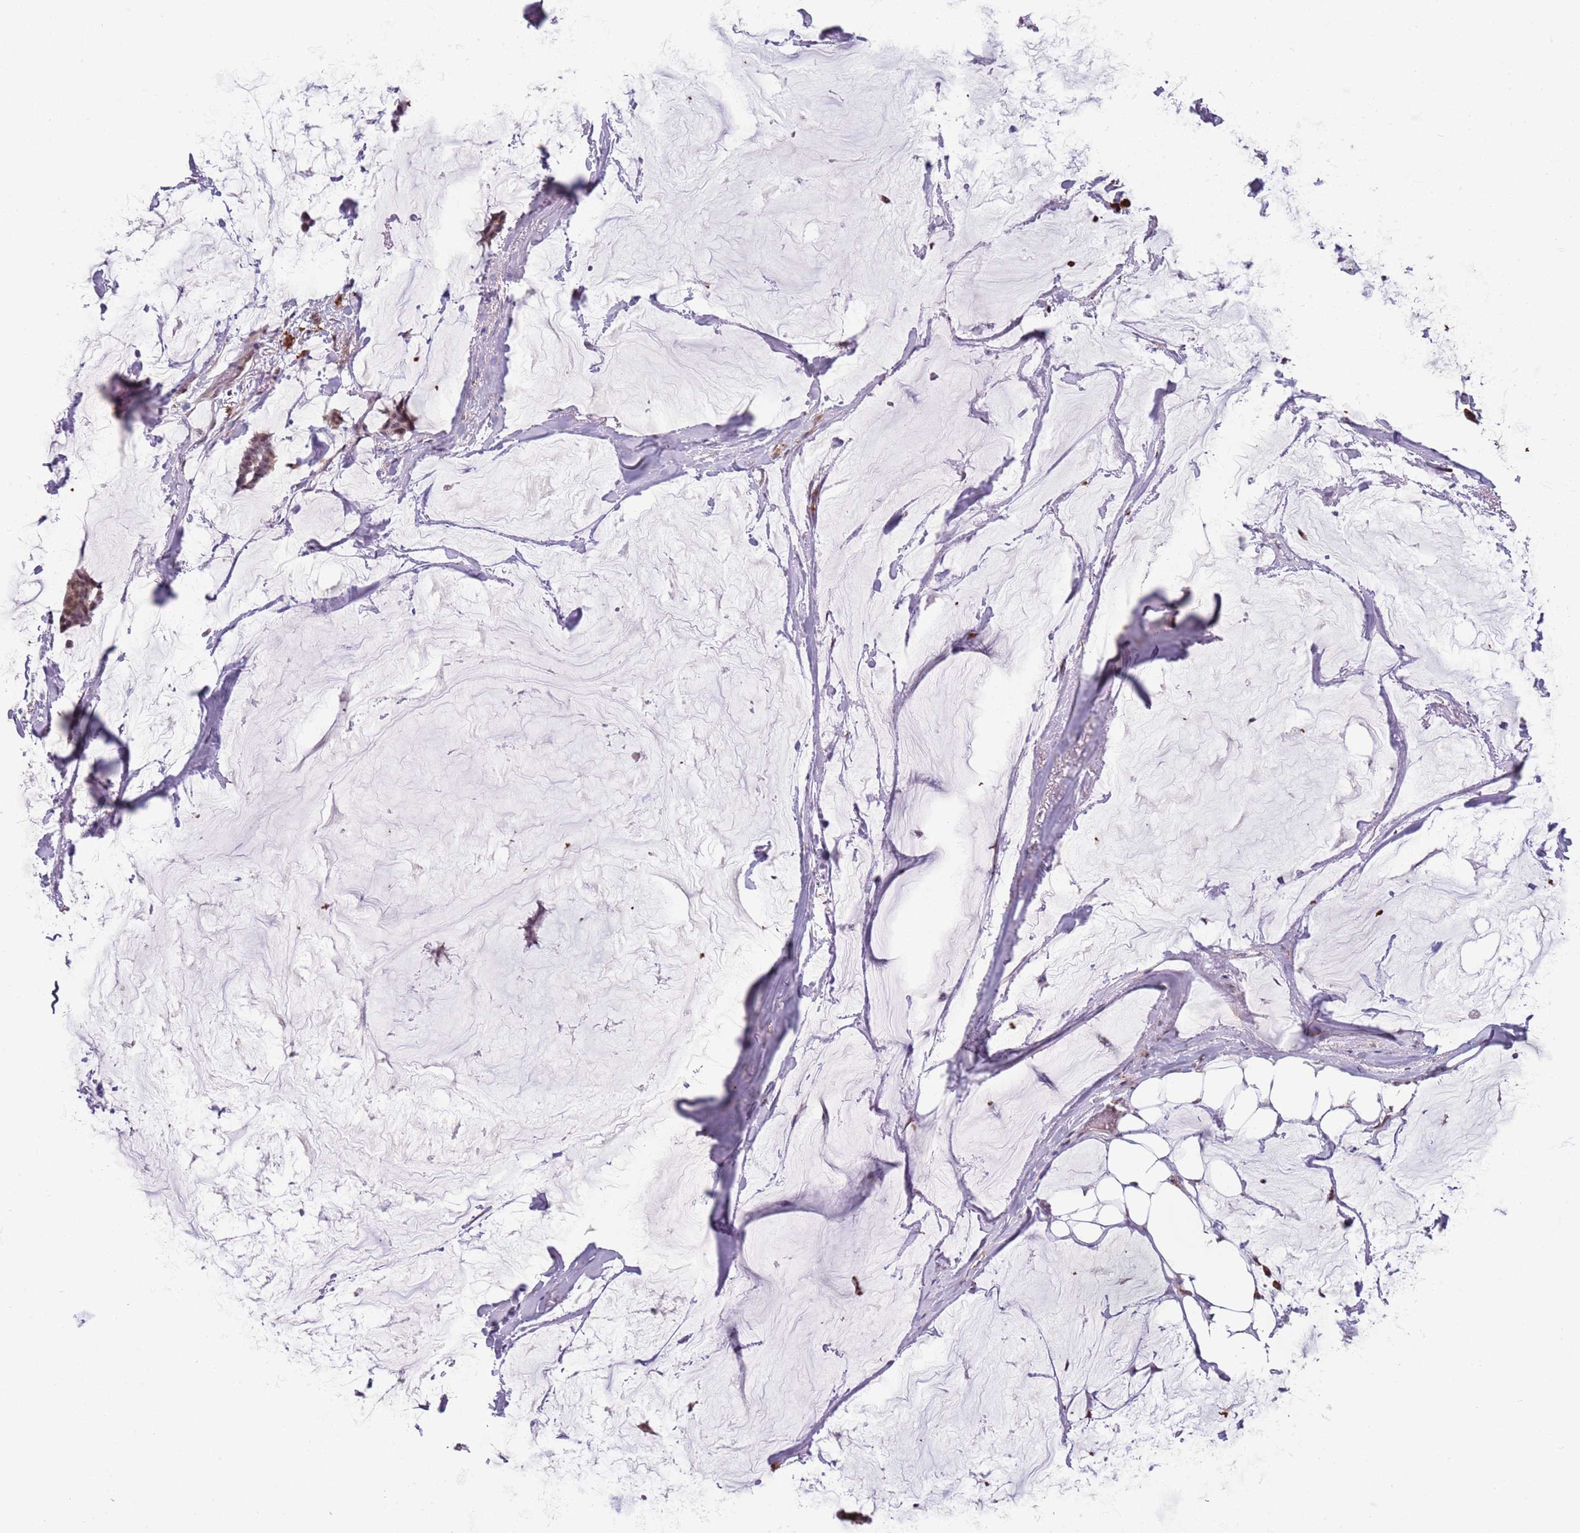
{"staining": {"intensity": "moderate", "quantity": ">75%", "location": "cytoplasmic/membranous,nuclear"}, "tissue": "breast cancer", "cell_type": "Tumor cells", "image_type": "cancer", "snomed": [{"axis": "morphology", "description": "Duct carcinoma"}, {"axis": "topography", "description": "Breast"}], "caption": "This histopathology image shows IHC staining of breast cancer, with medium moderate cytoplasmic/membranous and nuclear expression in about >75% of tumor cells.", "gene": "BARD1", "patient": {"sex": "female", "age": 93}}